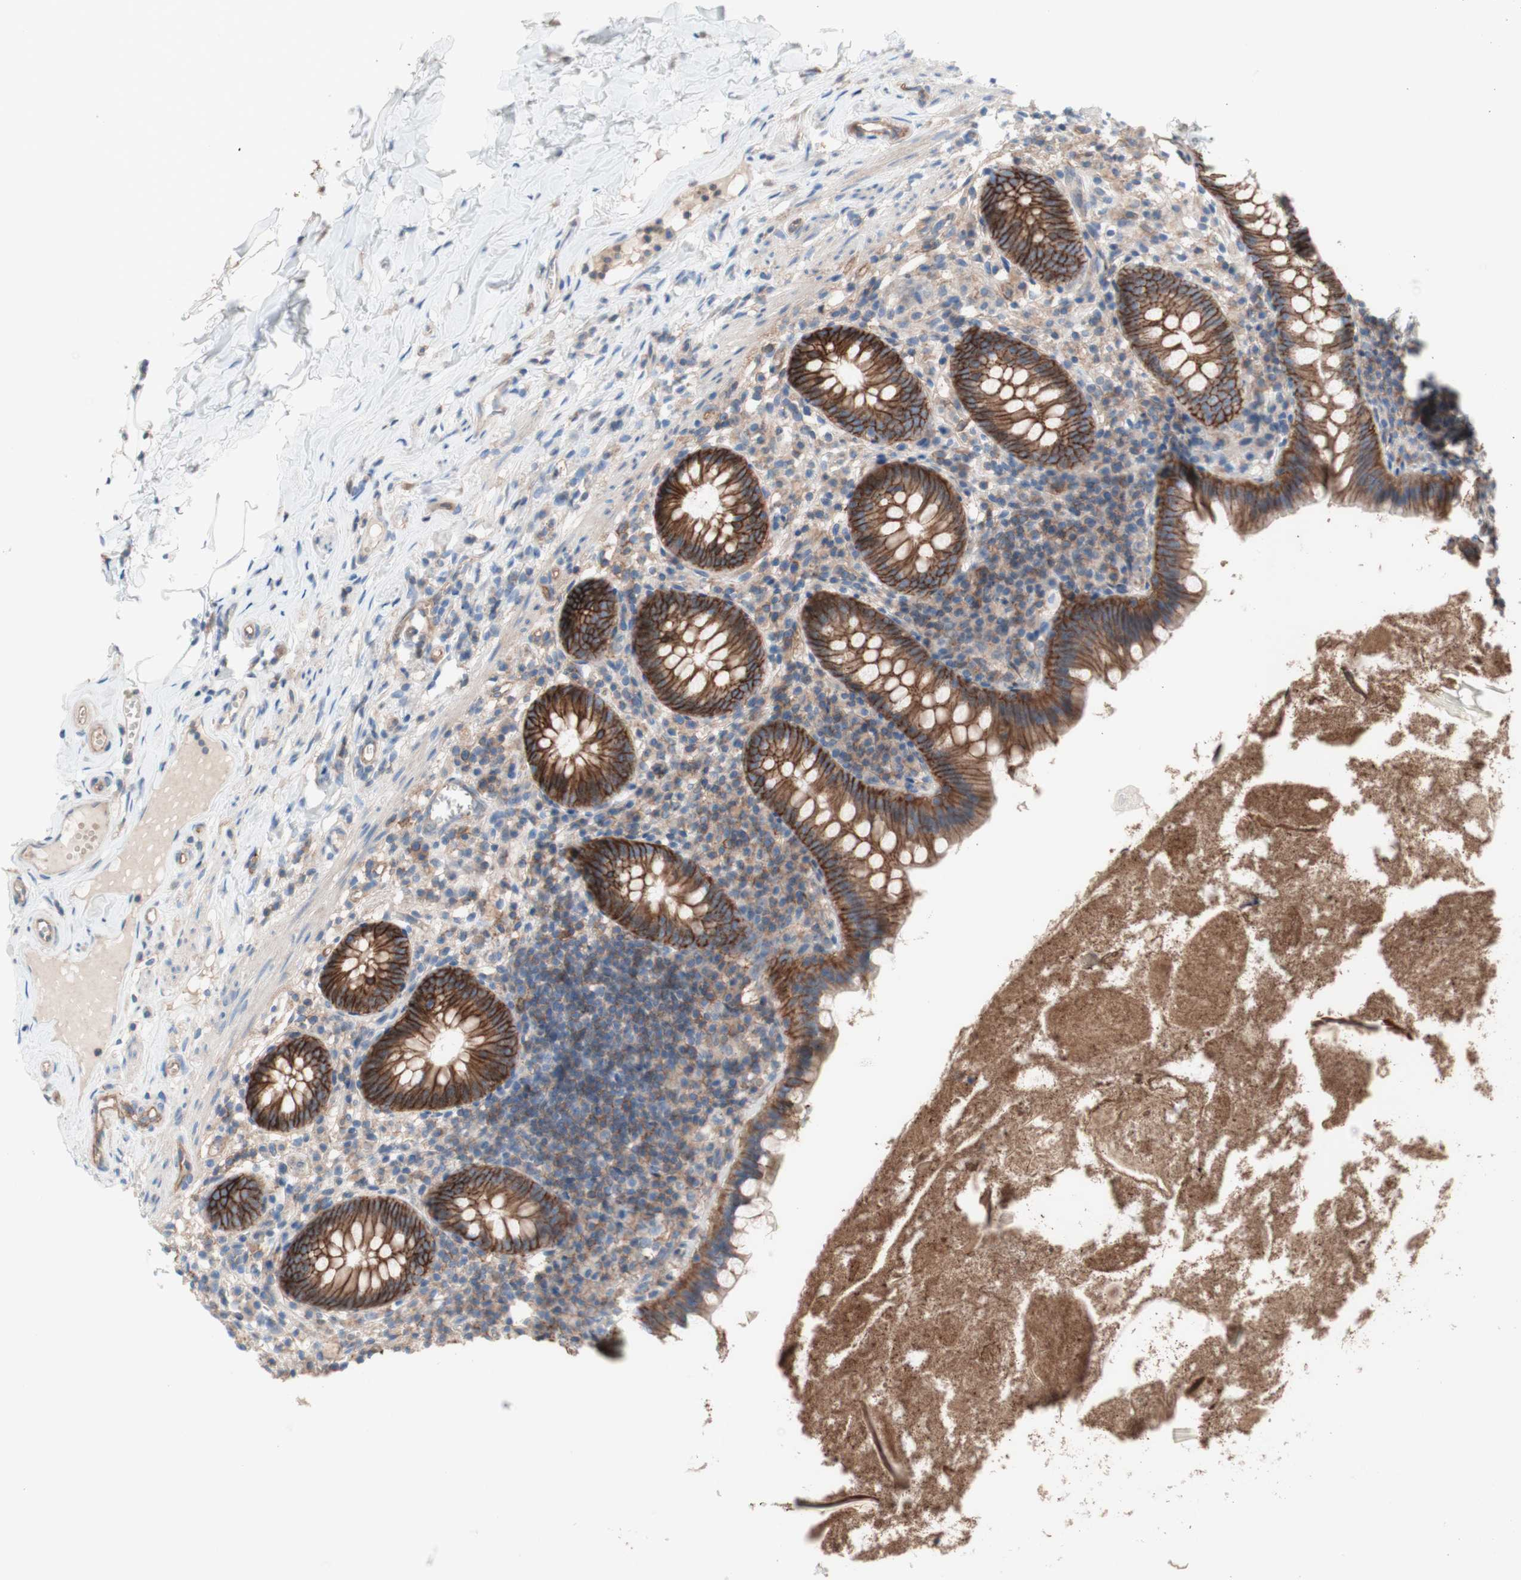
{"staining": {"intensity": "moderate", "quantity": ">75%", "location": "cytoplasmic/membranous"}, "tissue": "appendix", "cell_type": "Glandular cells", "image_type": "normal", "snomed": [{"axis": "morphology", "description": "Normal tissue, NOS"}, {"axis": "topography", "description": "Appendix"}], "caption": "A histopathology image showing moderate cytoplasmic/membranous expression in about >75% of glandular cells in unremarkable appendix, as visualized by brown immunohistochemical staining.", "gene": "CD46", "patient": {"sex": "male", "age": 52}}